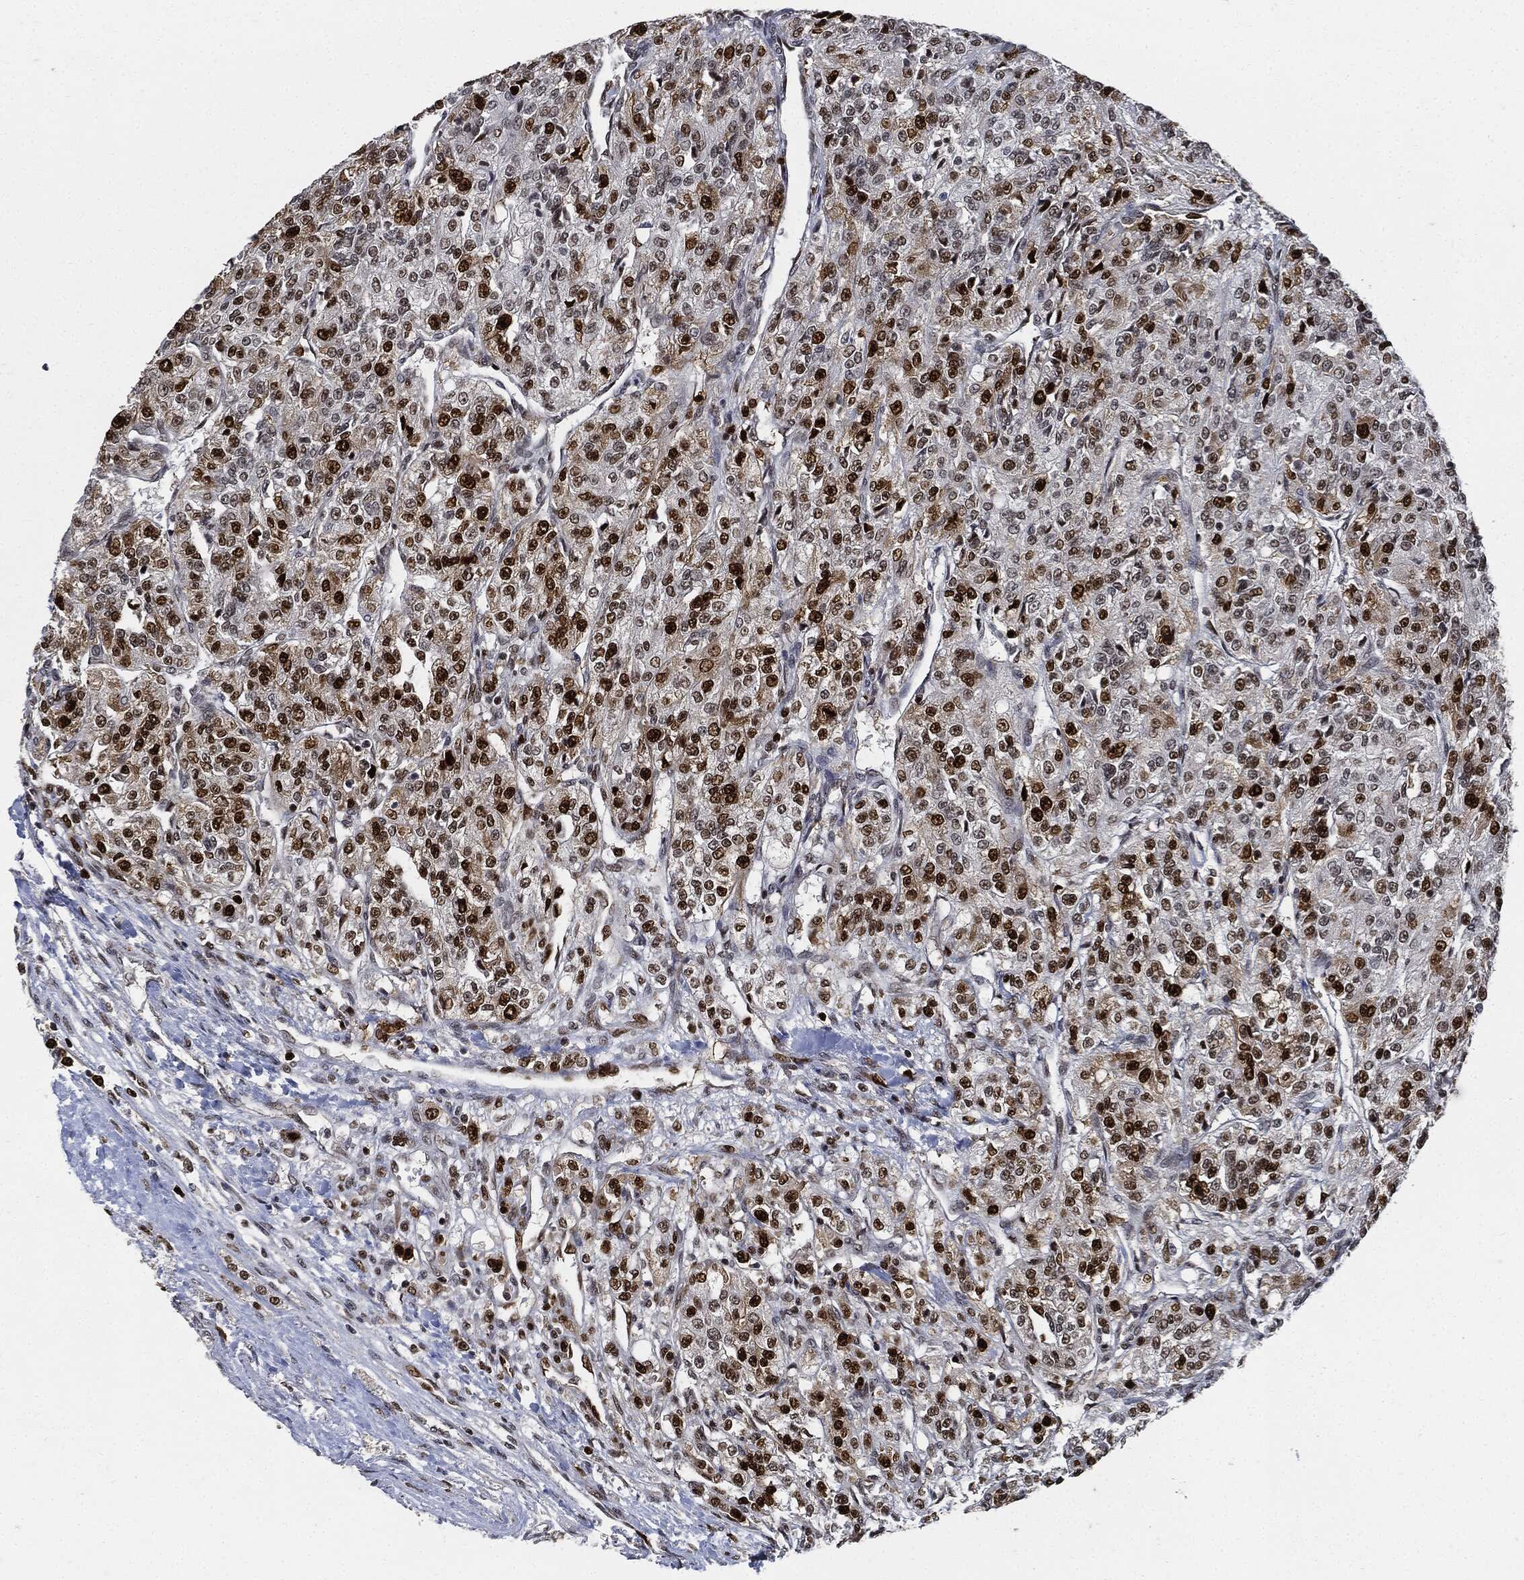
{"staining": {"intensity": "strong", "quantity": "<25%", "location": "nuclear"}, "tissue": "renal cancer", "cell_type": "Tumor cells", "image_type": "cancer", "snomed": [{"axis": "morphology", "description": "Adenocarcinoma, NOS"}, {"axis": "topography", "description": "Kidney"}], "caption": "Immunohistochemical staining of renal cancer (adenocarcinoma) shows medium levels of strong nuclear protein staining in approximately <25% of tumor cells.", "gene": "PCNA", "patient": {"sex": "female", "age": 63}}